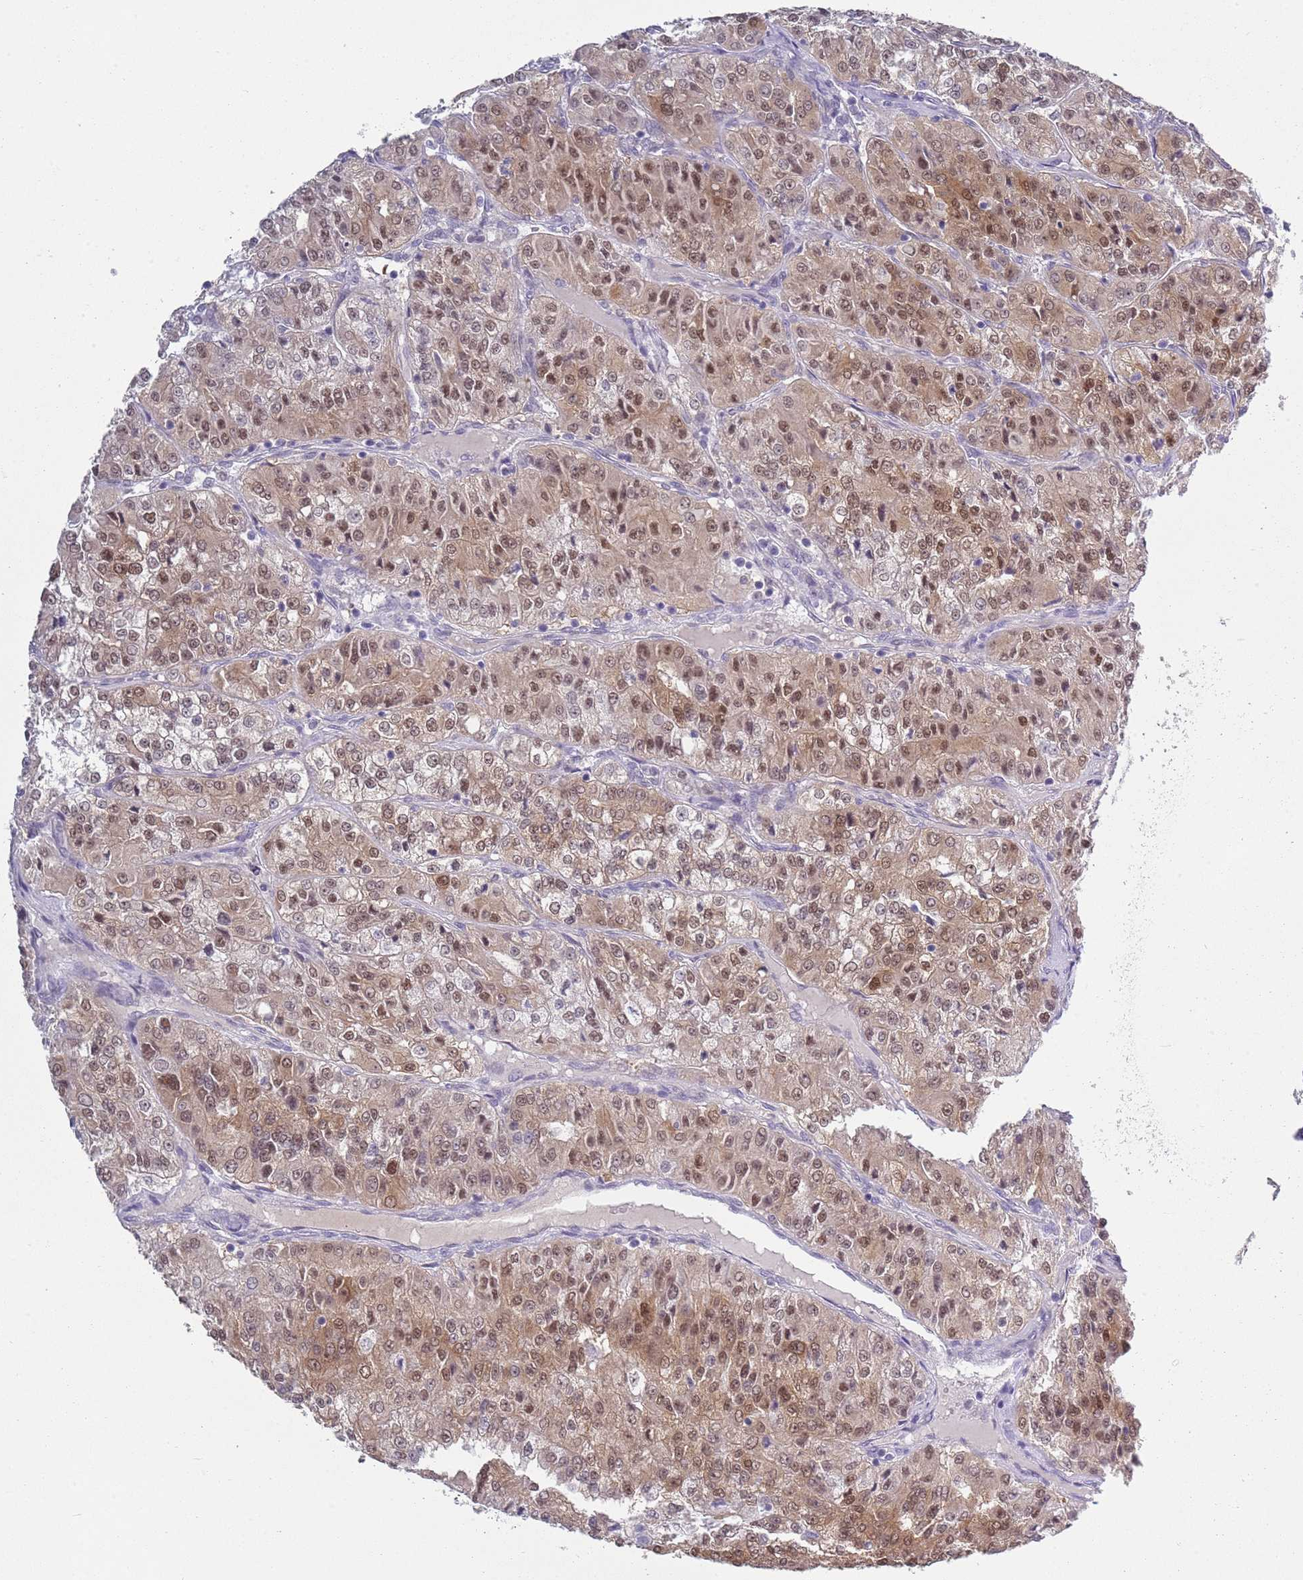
{"staining": {"intensity": "moderate", "quantity": ">75%", "location": "cytoplasmic/membranous,nuclear"}, "tissue": "renal cancer", "cell_type": "Tumor cells", "image_type": "cancer", "snomed": [{"axis": "morphology", "description": "Adenocarcinoma, NOS"}, {"axis": "topography", "description": "Kidney"}], "caption": "Immunohistochemistry (IHC) photomicrograph of neoplastic tissue: human adenocarcinoma (renal) stained using IHC displays medium levels of moderate protein expression localized specifically in the cytoplasmic/membranous and nuclear of tumor cells, appearing as a cytoplasmic/membranous and nuclear brown color.", "gene": "SEPHS2", "patient": {"sex": "female", "age": 63}}